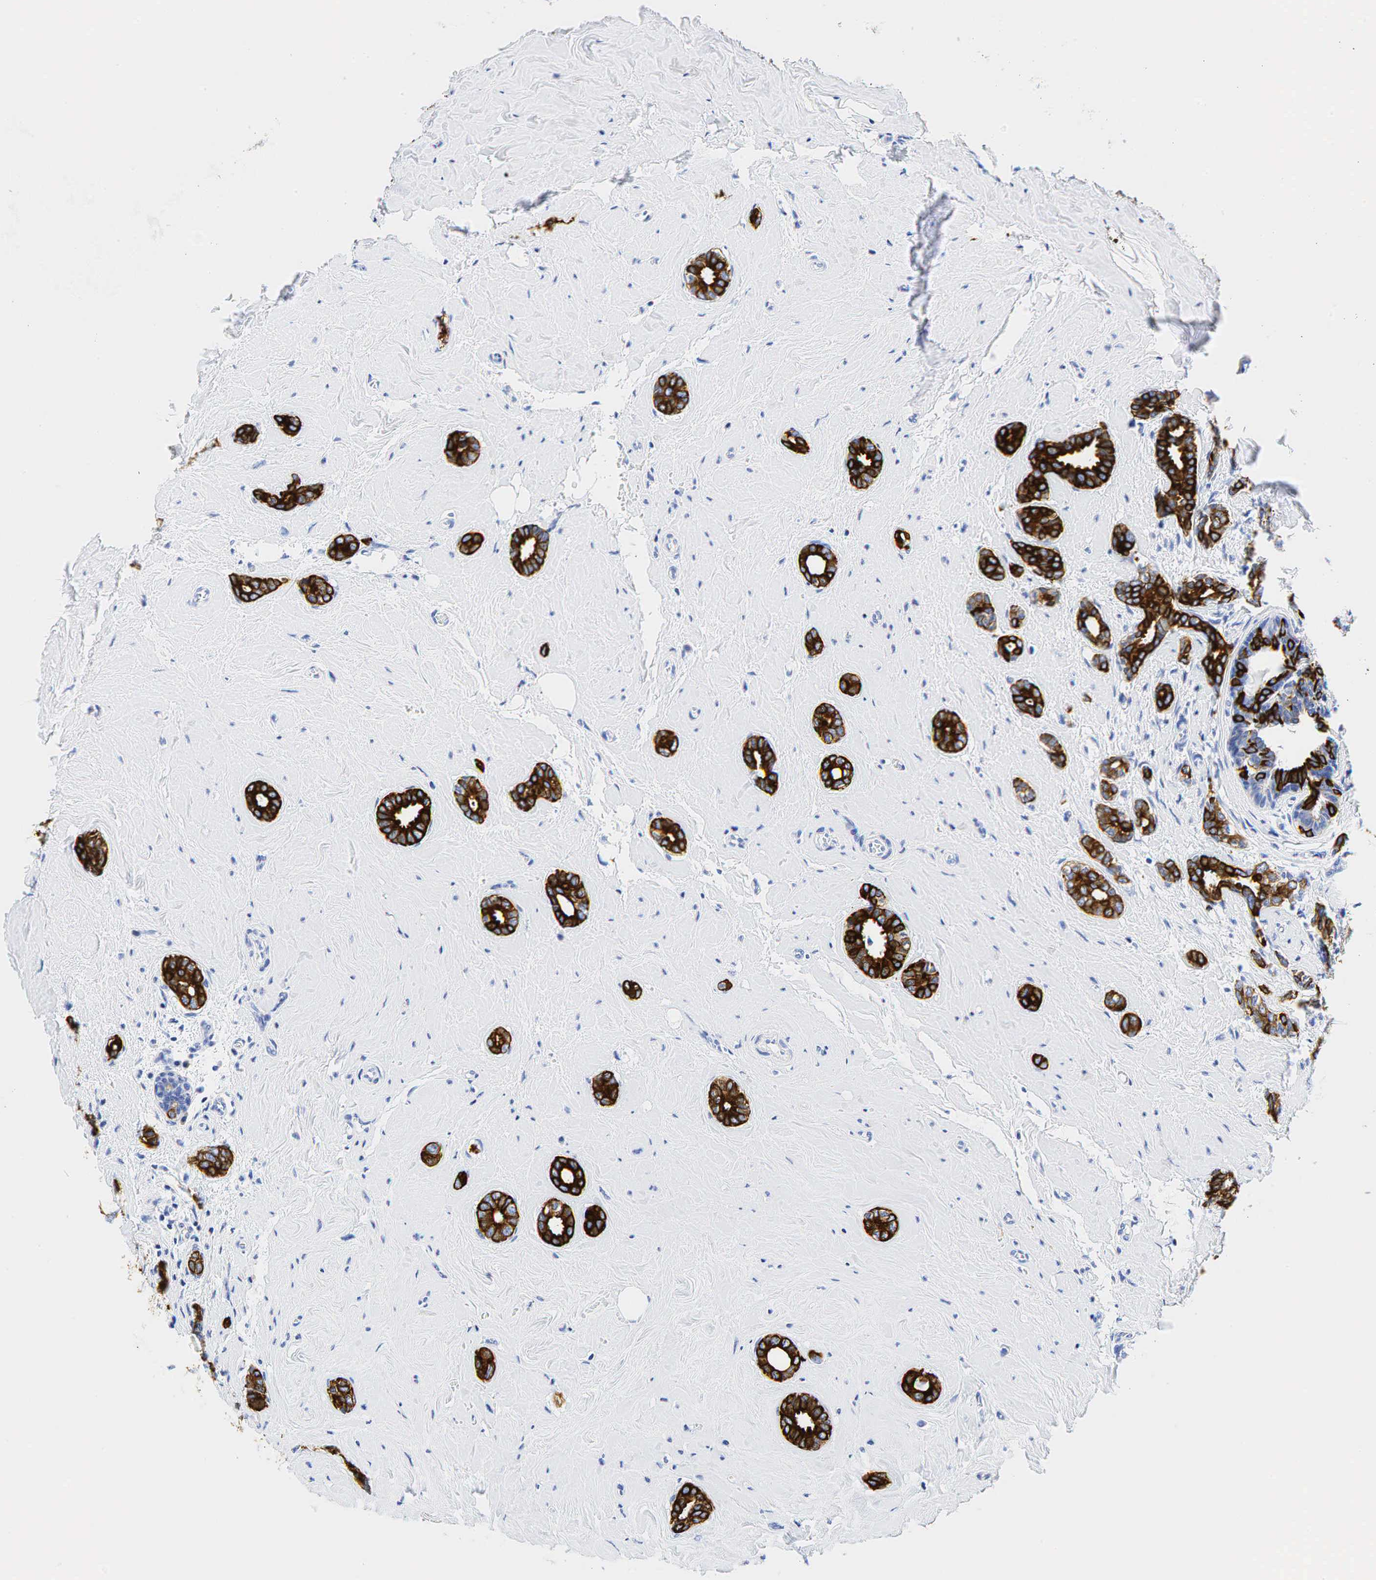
{"staining": {"intensity": "moderate", "quantity": ">75%", "location": "cytoplasmic/membranous"}, "tissue": "breast cancer", "cell_type": "Tumor cells", "image_type": "cancer", "snomed": [{"axis": "morphology", "description": "Duct carcinoma"}, {"axis": "topography", "description": "Breast"}], "caption": "Brown immunohistochemical staining in breast cancer (intraductal carcinoma) reveals moderate cytoplasmic/membranous expression in about >75% of tumor cells.", "gene": "KRT18", "patient": {"sex": "female", "age": 50}}